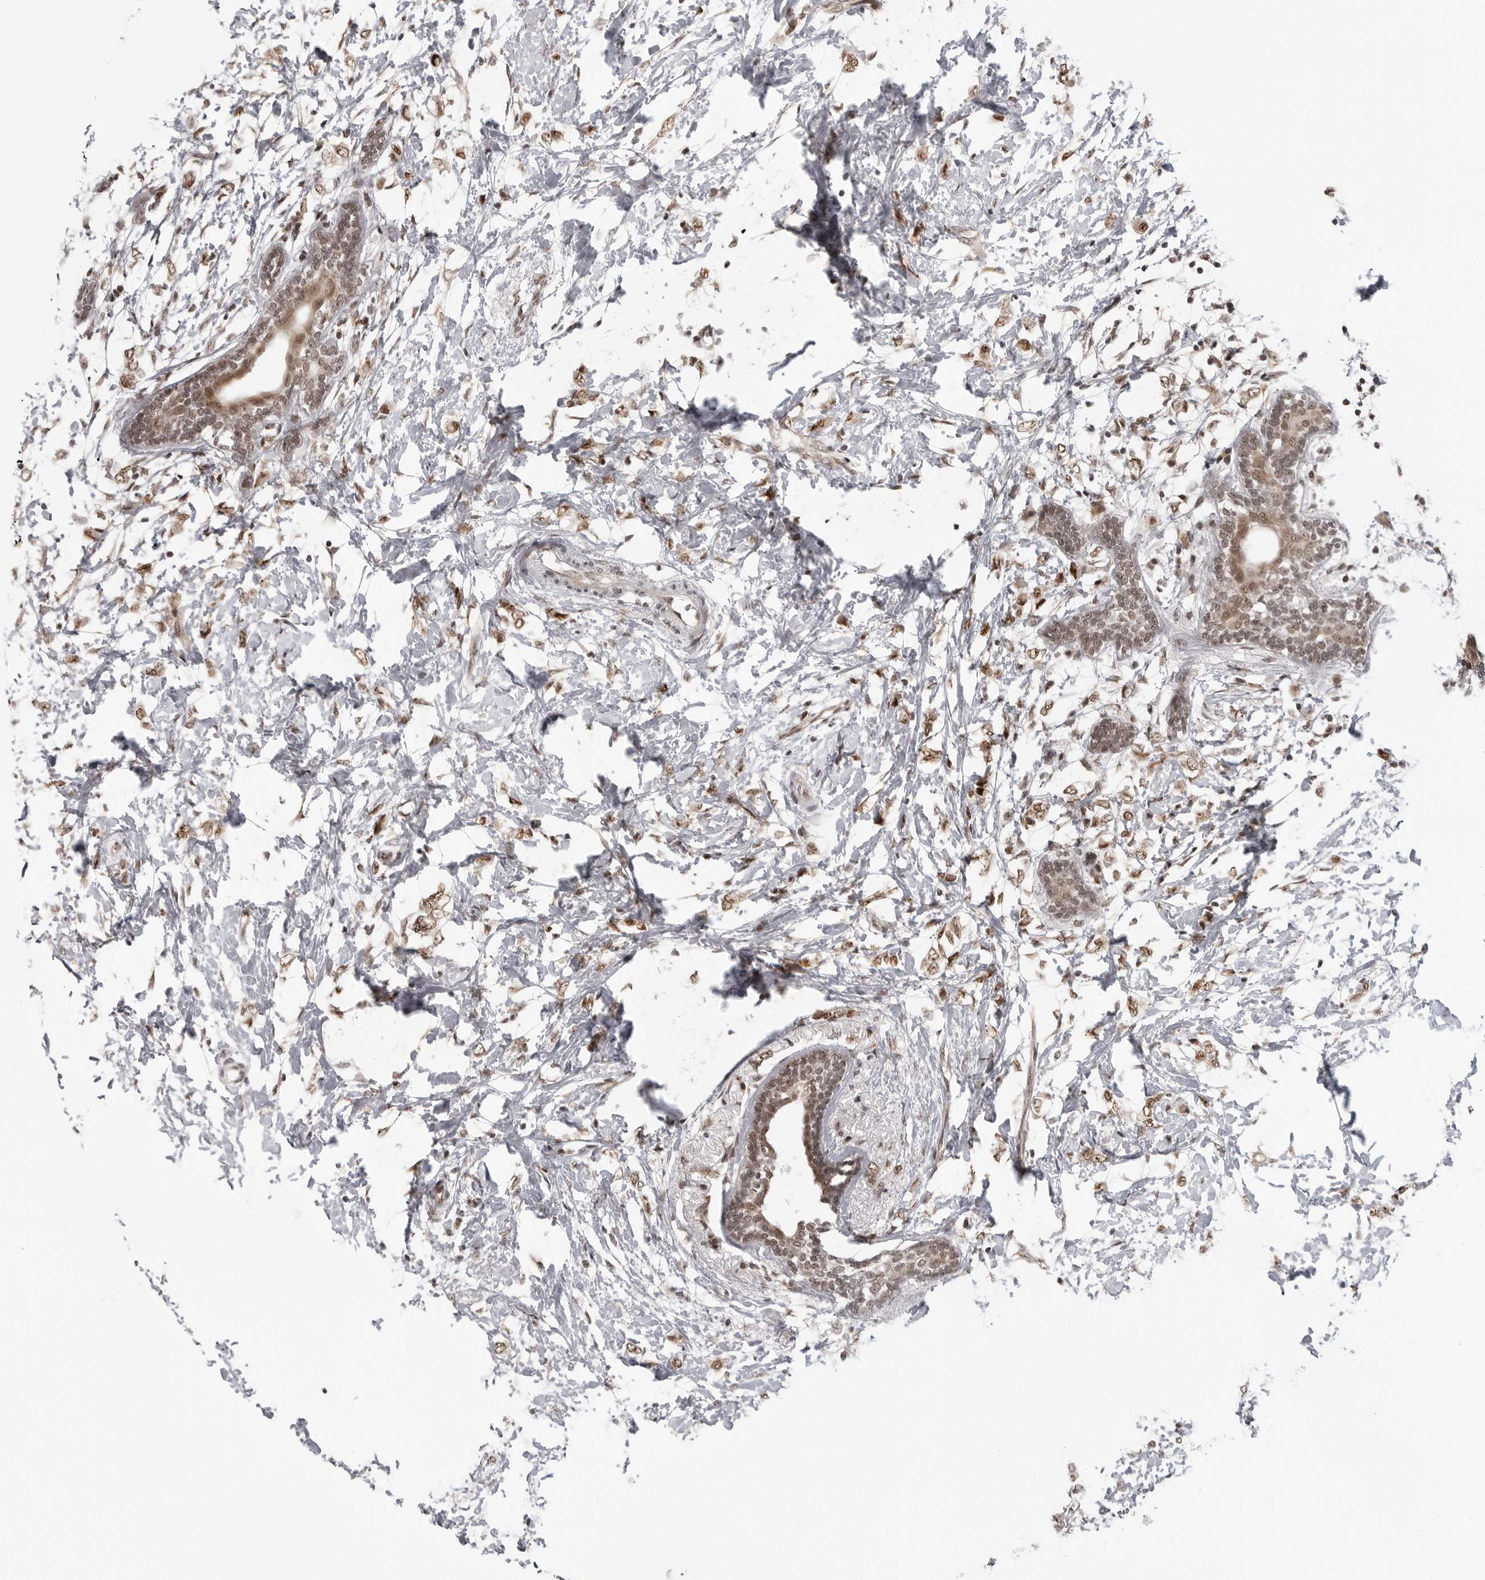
{"staining": {"intensity": "moderate", "quantity": ">75%", "location": "nuclear"}, "tissue": "breast cancer", "cell_type": "Tumor cells", "image_type": "cancer", "snomed": [{"axis": "morphology", "description": "Normal tissue, NOS"}, {"axis": "morphology", "description": "Lobular carcinoma"}, {"axis": "topography", "description": "Breast"}], "caption": "A high-resolution image shows IHC staining of breast cancer (lobular carcinoma), which exhibits moderate nuclear staining in approximately >75% of tumor cells. Immunohistochemistry stains the protein in brown and the nuclei are stained blue.", "gene": "PRDM10", "patient": {"sex": "female", "age": 47}}